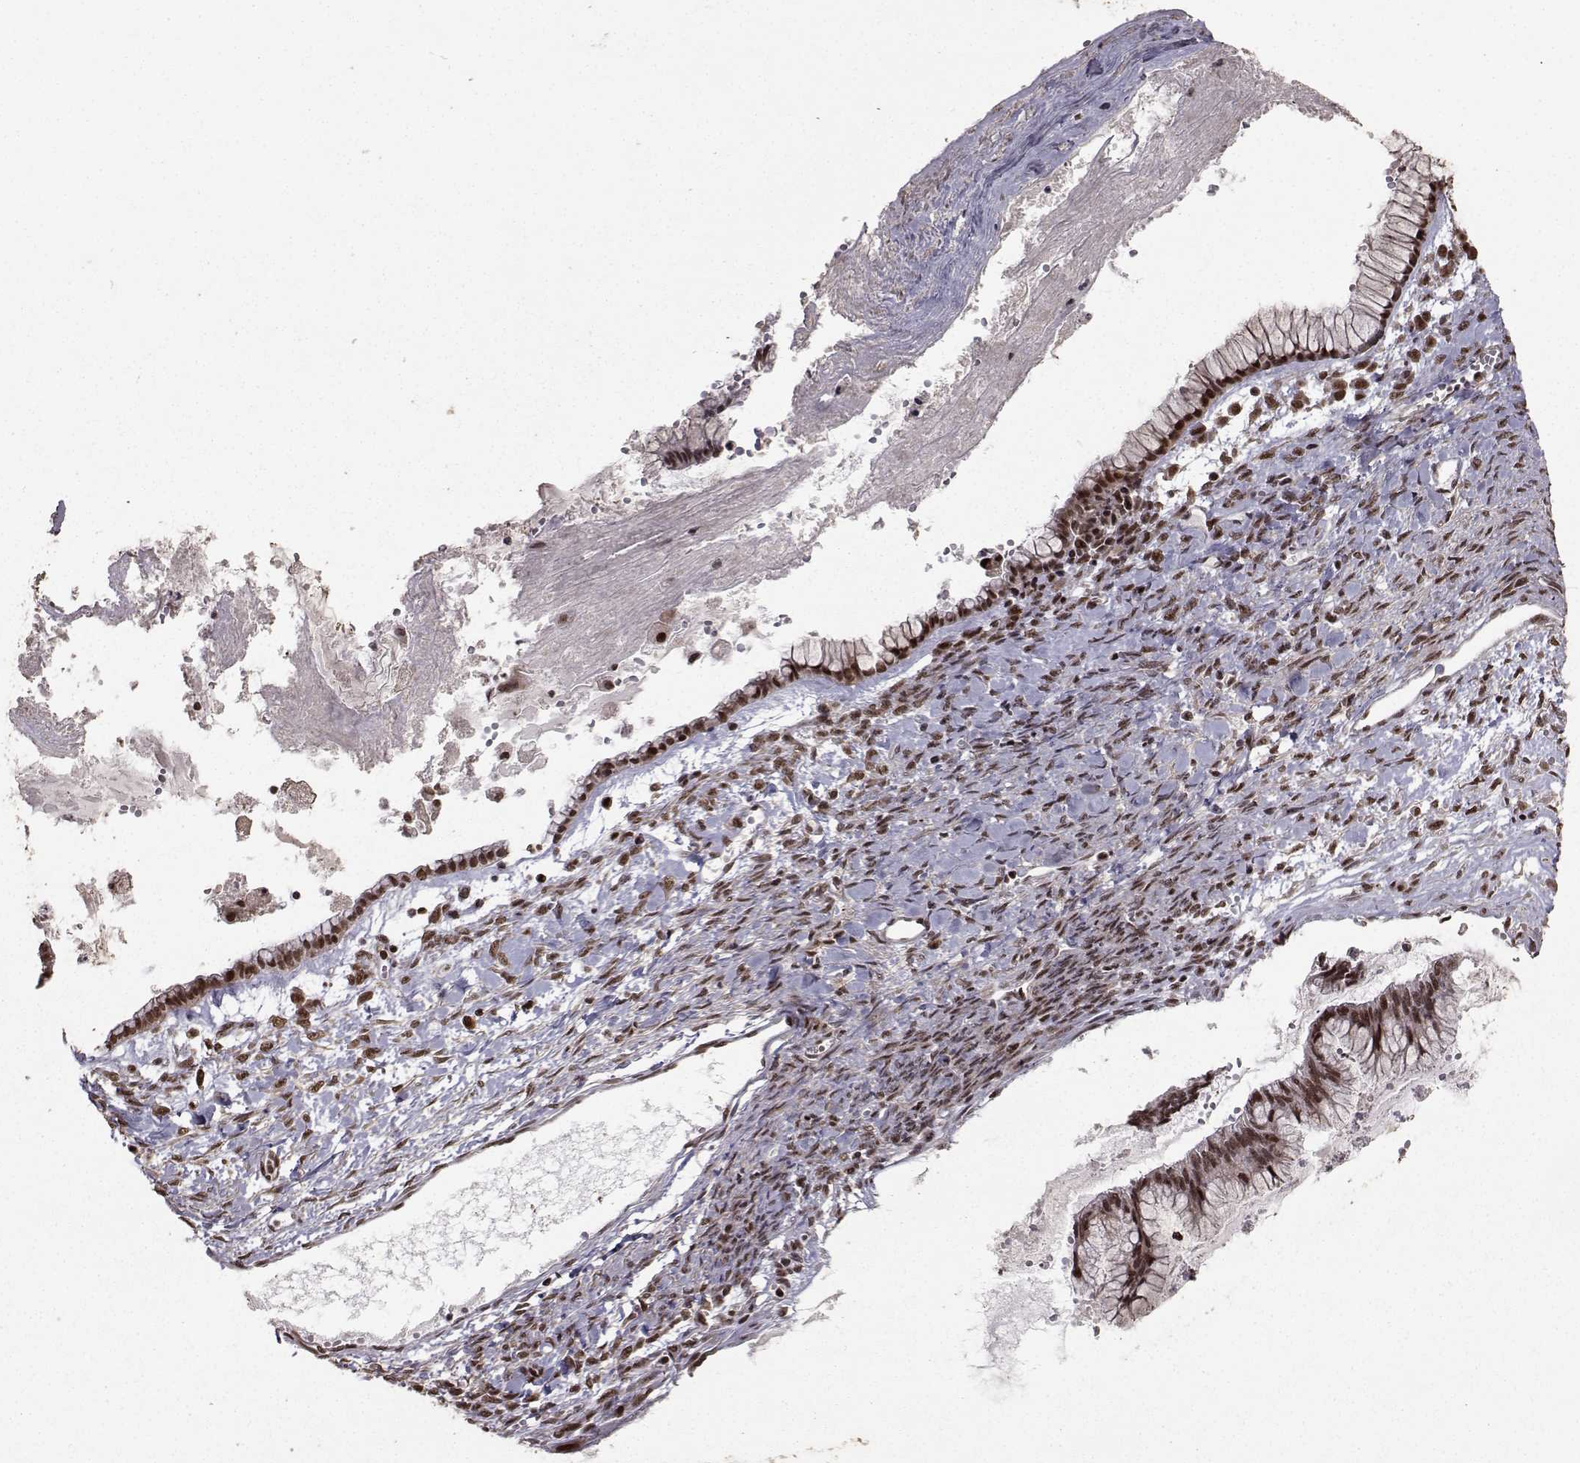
{"staining": {"intensity": "strong", "quantity": ">75%", "location": "nuclear"}, "tissue": "ovarian cancer", "cell_type": "Tumor cells", "image_type": "cancer", "snomed": [{"axis": "morphology", "description": "Cystadenocarcinoma, mucinous, NOS"}, {"axis": "topography", "description": "Ovary"}], "caption": "Ovarian mucinous cystadenocarcinoma tissue demonstrates strong nuclear positivity in approximately >75% of tumor cells", "gene": "SF1", "patient": {"sex": "female", "age": 67}}